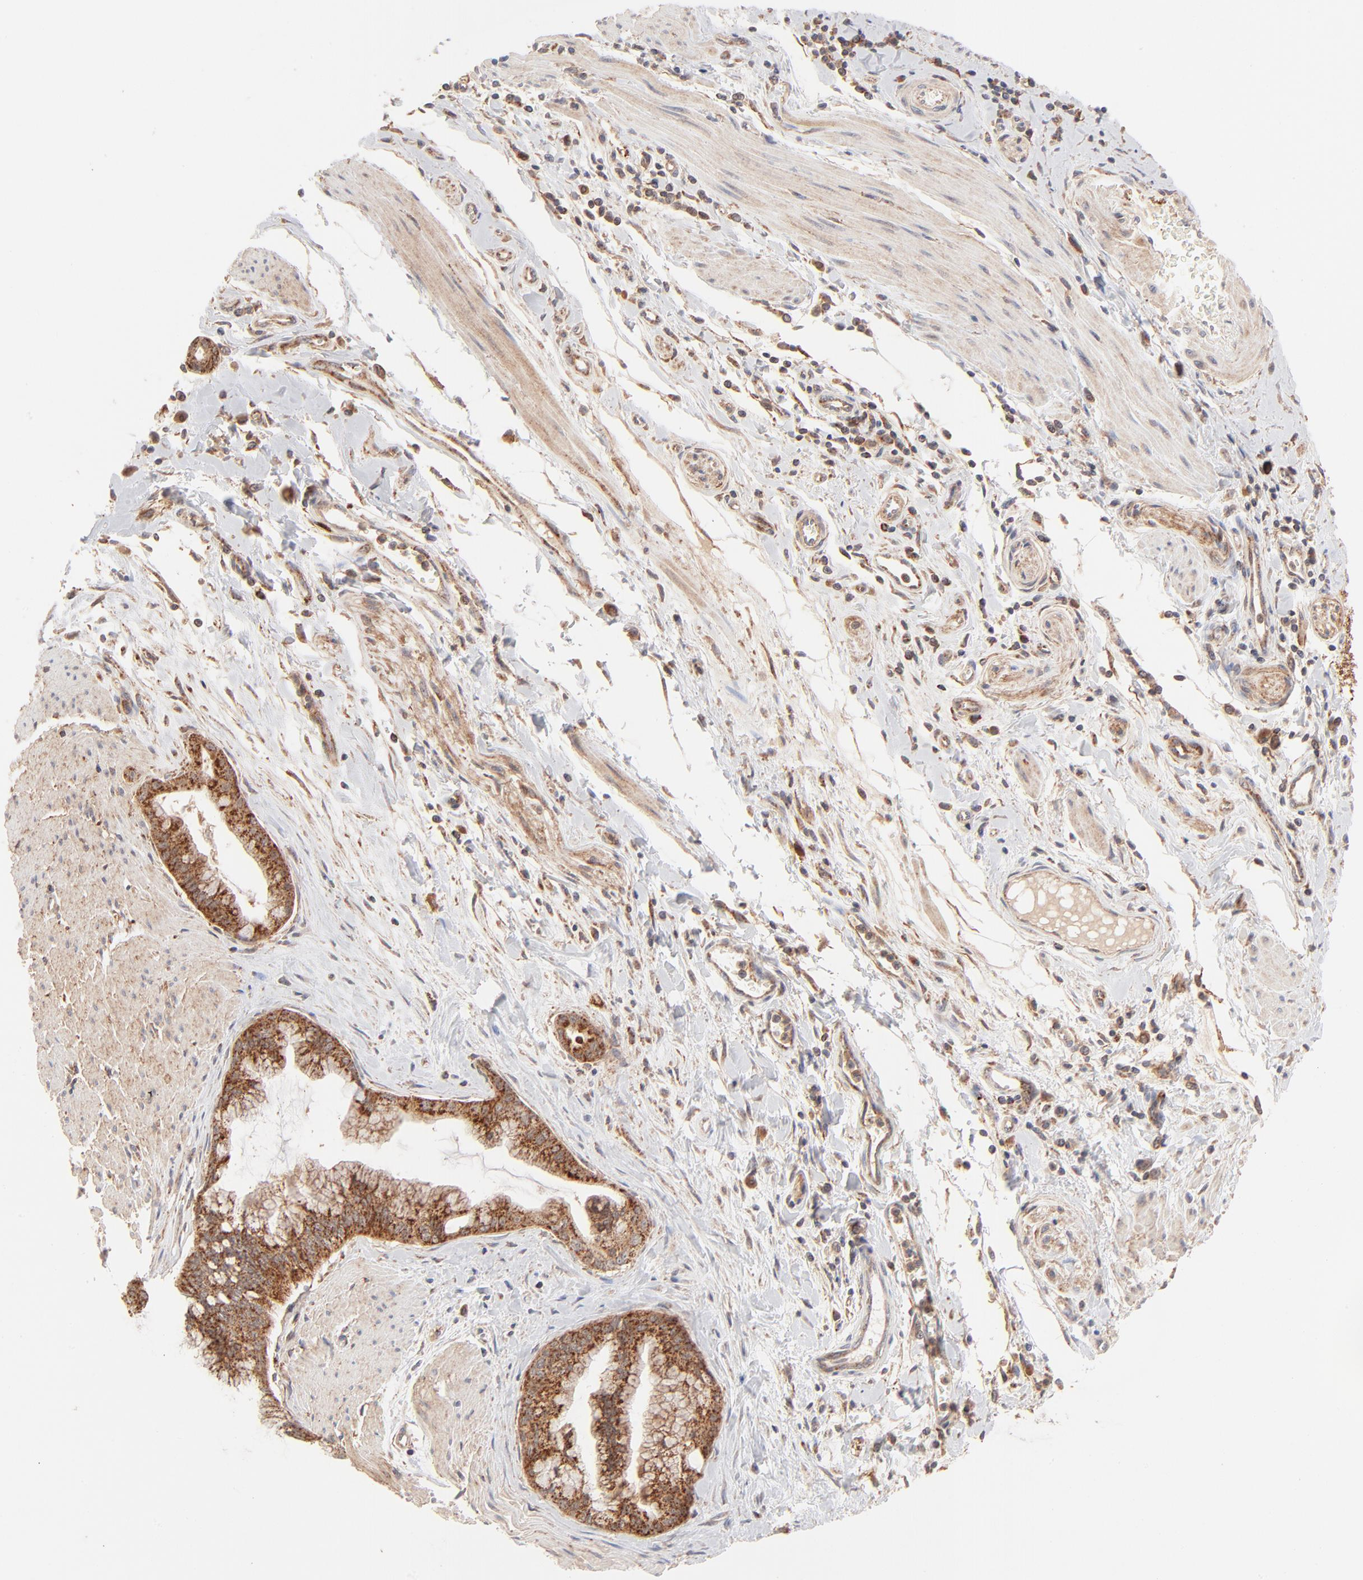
{"staining": {"intensity": "strong", "quantity": ">75%", "location": "cytoplasmic/membranous"}, "tissue": "pancreatic cancer", "cell_type": "Tumor cells", "image_type": "cancer", "snomed": [{"axis": "morphology", "description": "Adenocarcinoma, NOS"}, {"axis": "topography", "description": "Pancreas"}], "caption": "IHC histopathology image of human pancreatic cancer (adenocarcinoma) stained for a protein (brown), which demonstrates high levels of strong cytoplasmic/membranous positivity in about >75% of tumor cells.", "gene": "CSPG4", "patient": {"sex": "male", "age": 59}}